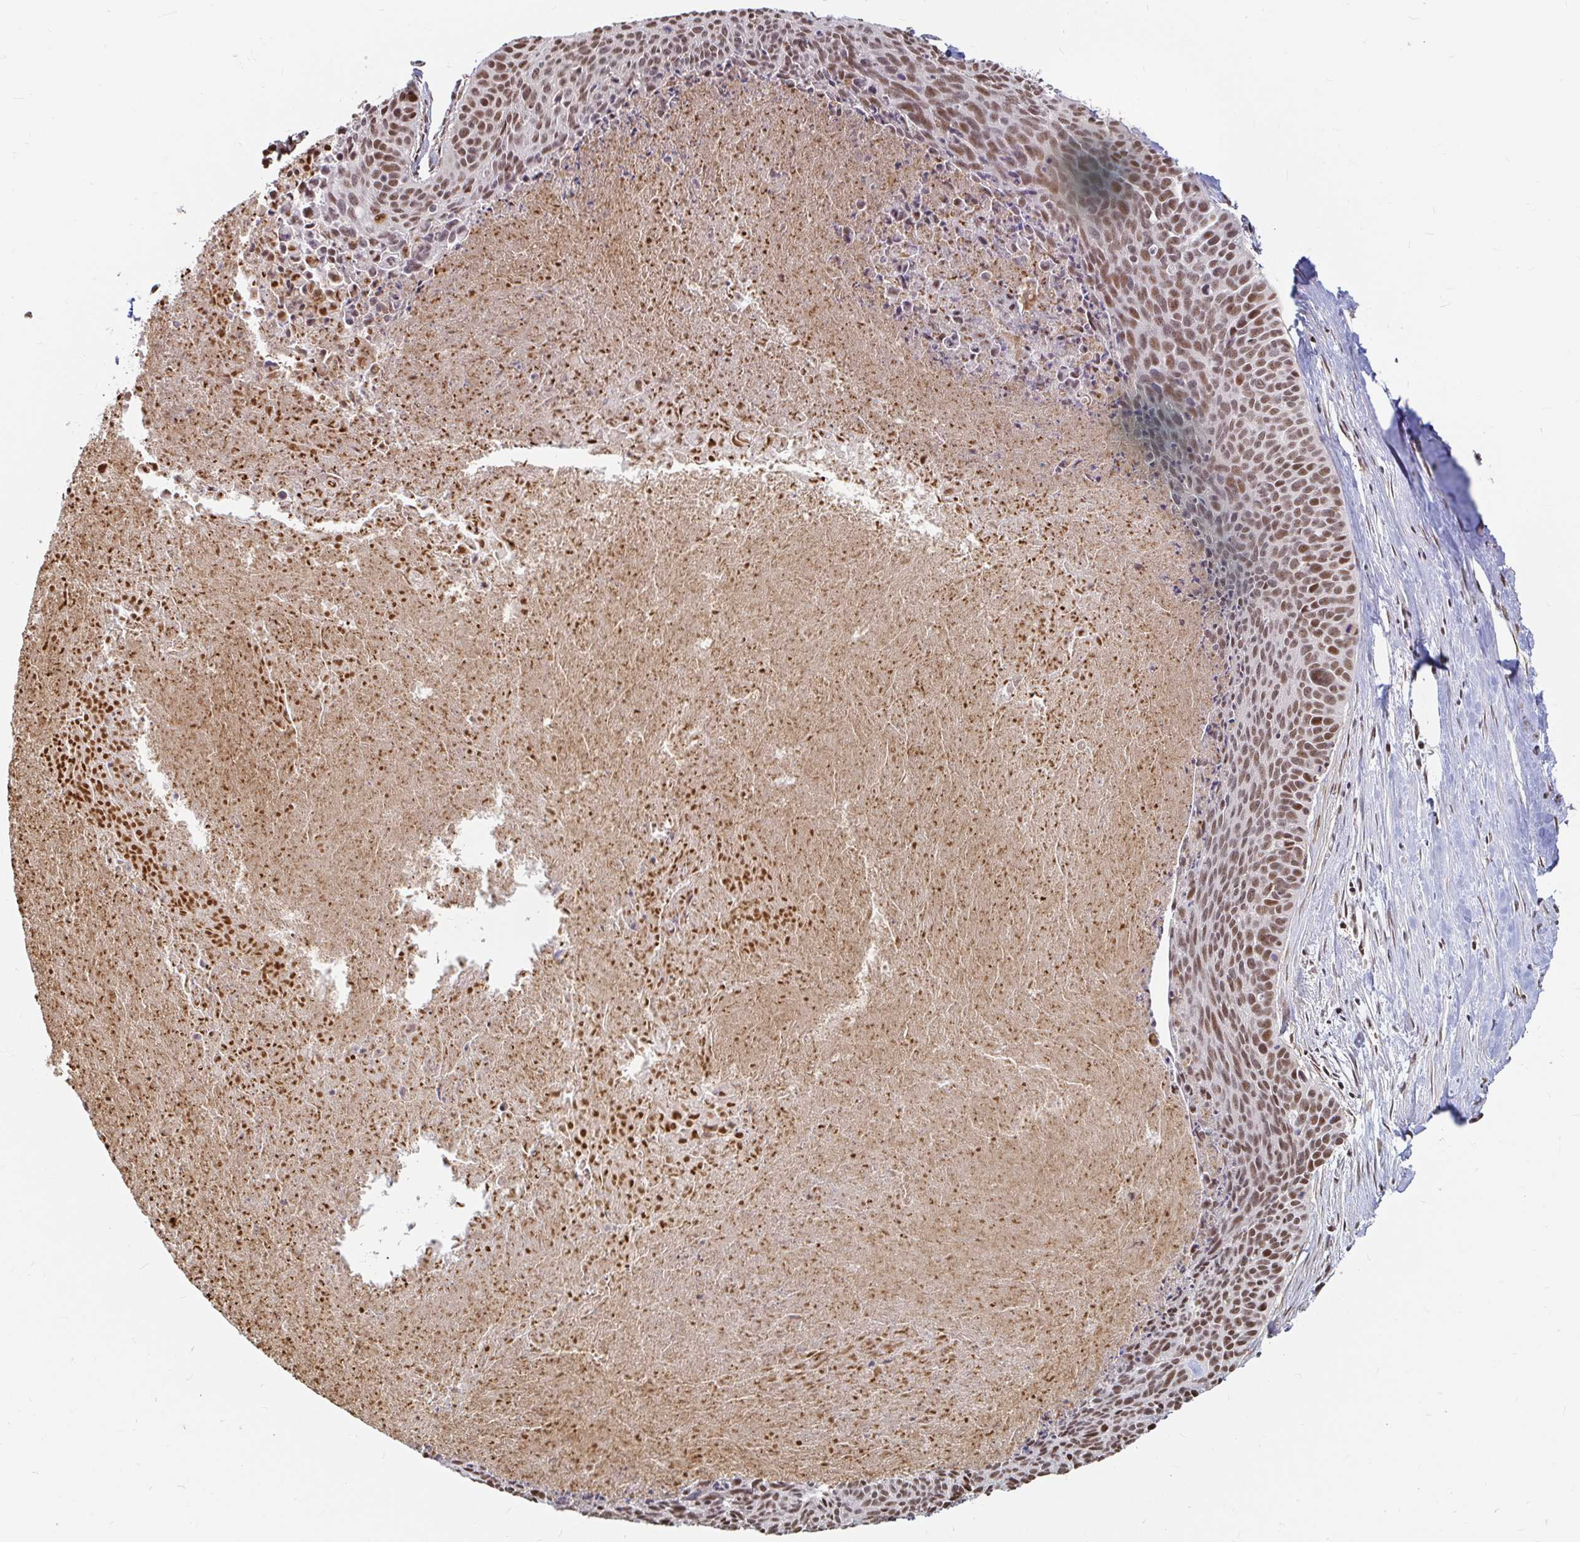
{"staining": {"intensity": "moderate", "quantity": ">75%", "location": "nuclear"}, "tissue": "cervical cancer", "cell_type": "Tumor cells", "image_type": "cancer", "snomed": [{"axis": "morphology", "description": "Squamous cell carcinoma, NOS"}, {"axis": "topography", "description": "Cervix"}], "caption": "High-magnification brightfield microscopy of cervical cancer stained with DAB (3,3'-diaminobenzidine) (brown) and counterstained with hematoxylin (blue). tumor cells exhibit moderate nuclear staining is appreciated in about>75% of cells. (DAB (3,3'-diaminobenzidine) = brown stain, brightfield microscopy at high magnification).", "gene": "HNRNPU", "patient": {"sex": "female", "age": 55}}